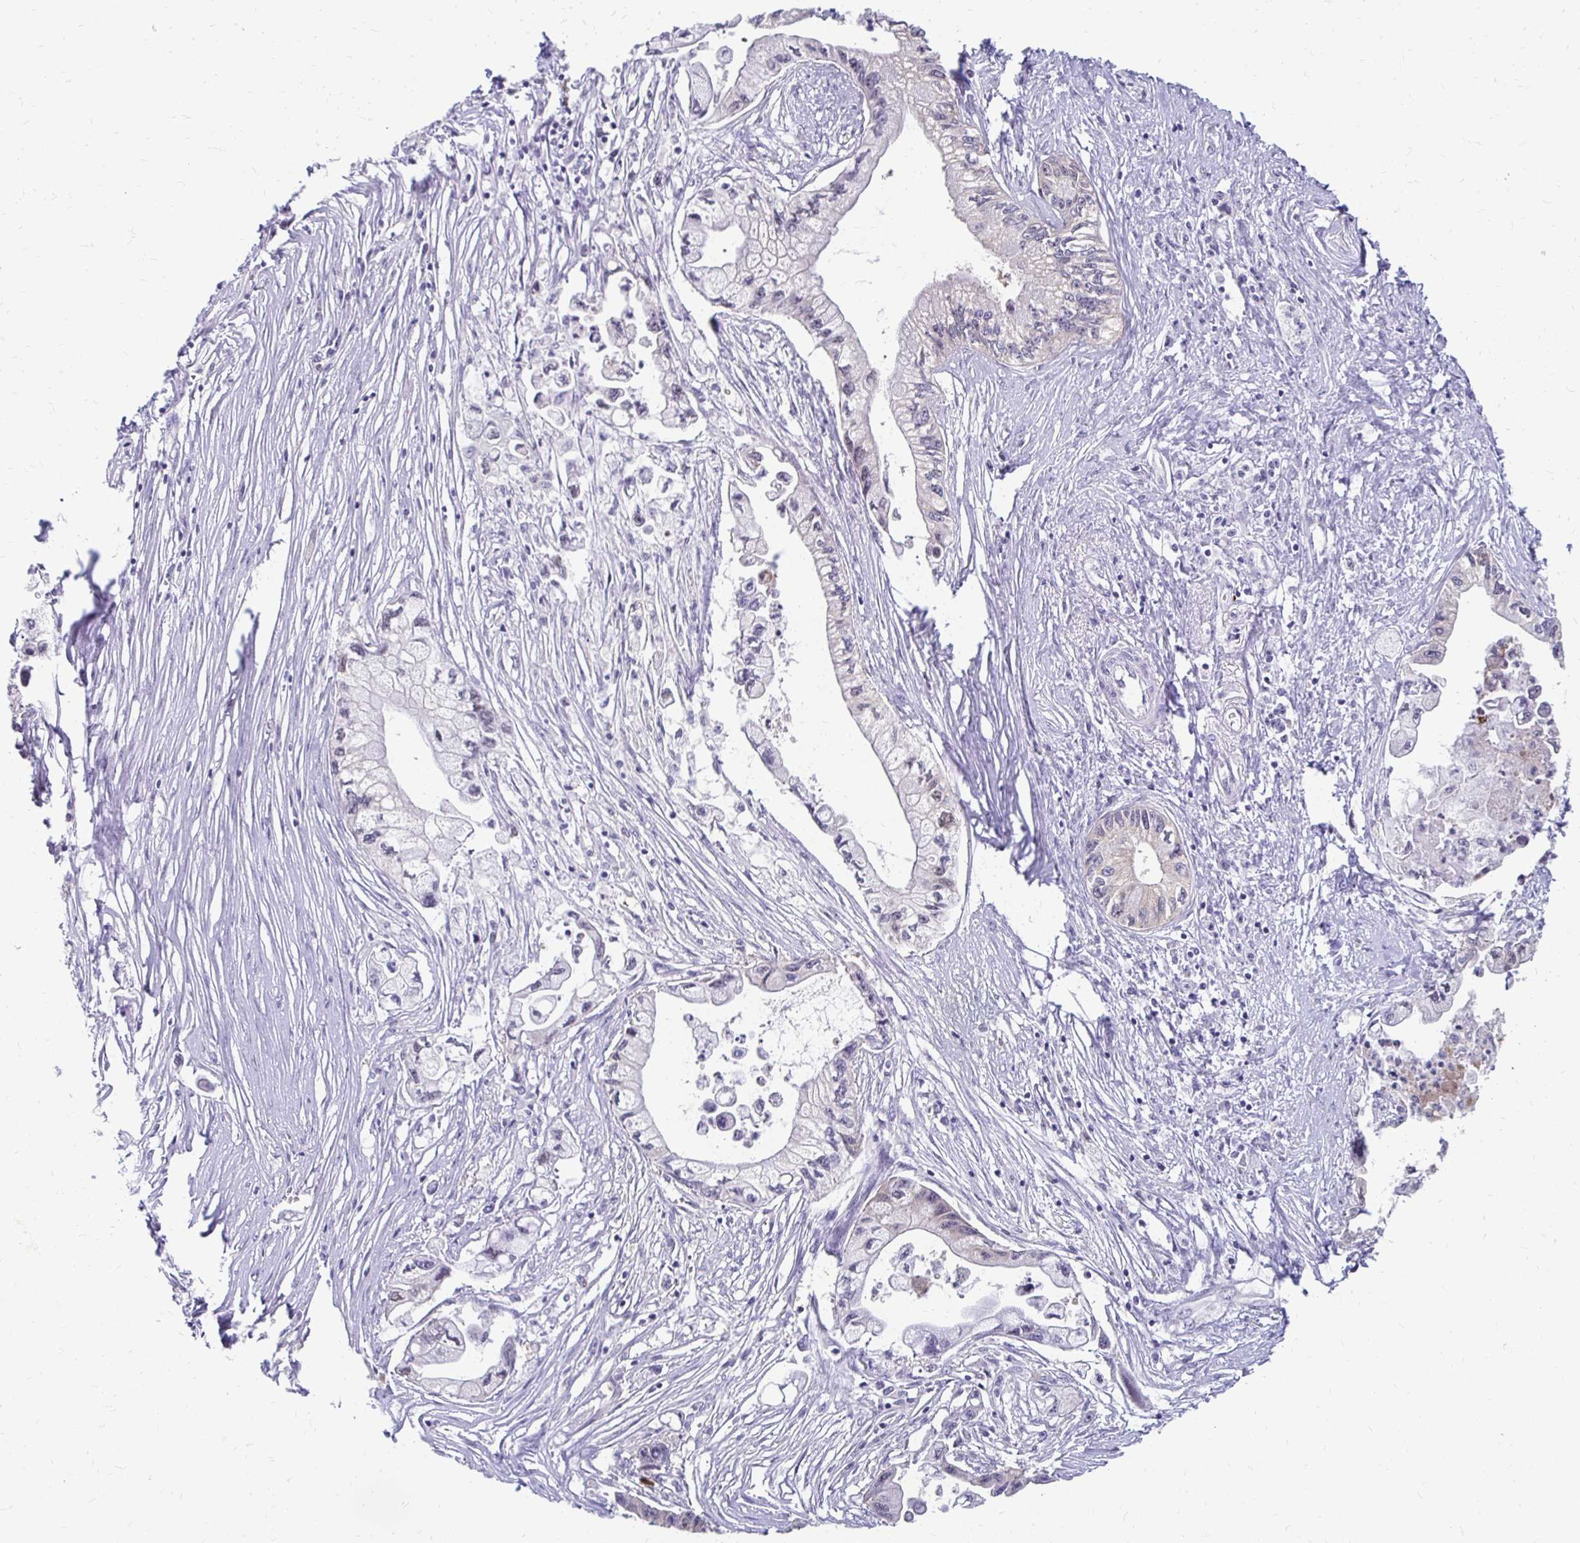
{"staining": {"intensity": "negative", "quantity": "none", "location": "none"}, "tissue": "pancreatic cancer", "cell_type": "Tumor cells", "image_type": "cancer", "snomed": [{"axis": "morphology", "description": "Adenocarcinoma, NOS"}, {"axis": "topography", "description": "Pancreas"}], "caption": "This is an IHC photomicrograph of human pancreatic adenocarcinoma. There is no staining in tumor cells.", "gene": "PADI2", "patient": {"sex": "male", "age": 61}}